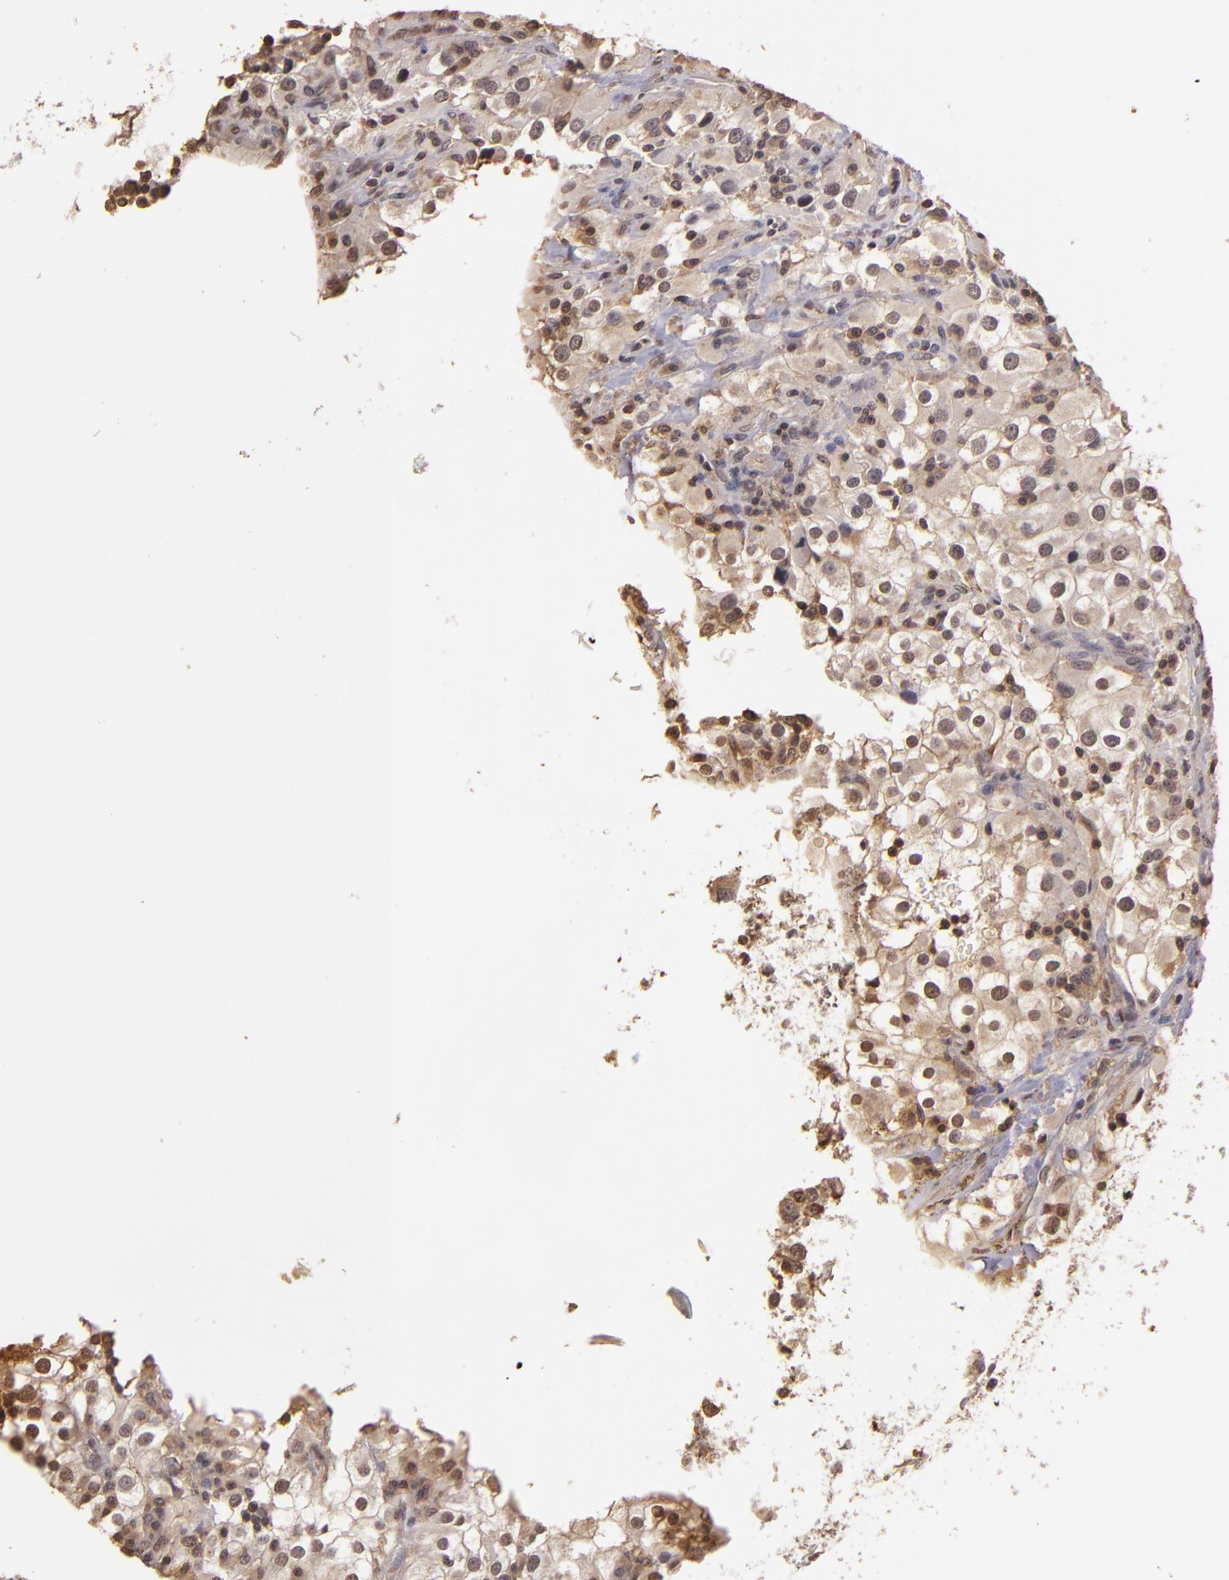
{"staining": {"intensity": "weak", "quantity": "<25%", "location": "cytoplasmic/membranous"}, "tissue": "renal cancer", "cell_type": "Tumor cells", "image_type": "cancer", "snomed": [{"axis": "morphology", "description": "Adenocarcinoma, NOS"}, {"axis": "topography", "description": "Kidney"}], "caption": "Immunohistochemical staining of renal cancer (adenocarcinoma) reveals no significant expression in tumor cells.", "gene": "ARPC2", "patient": {"sex": "female", "age": 52}}